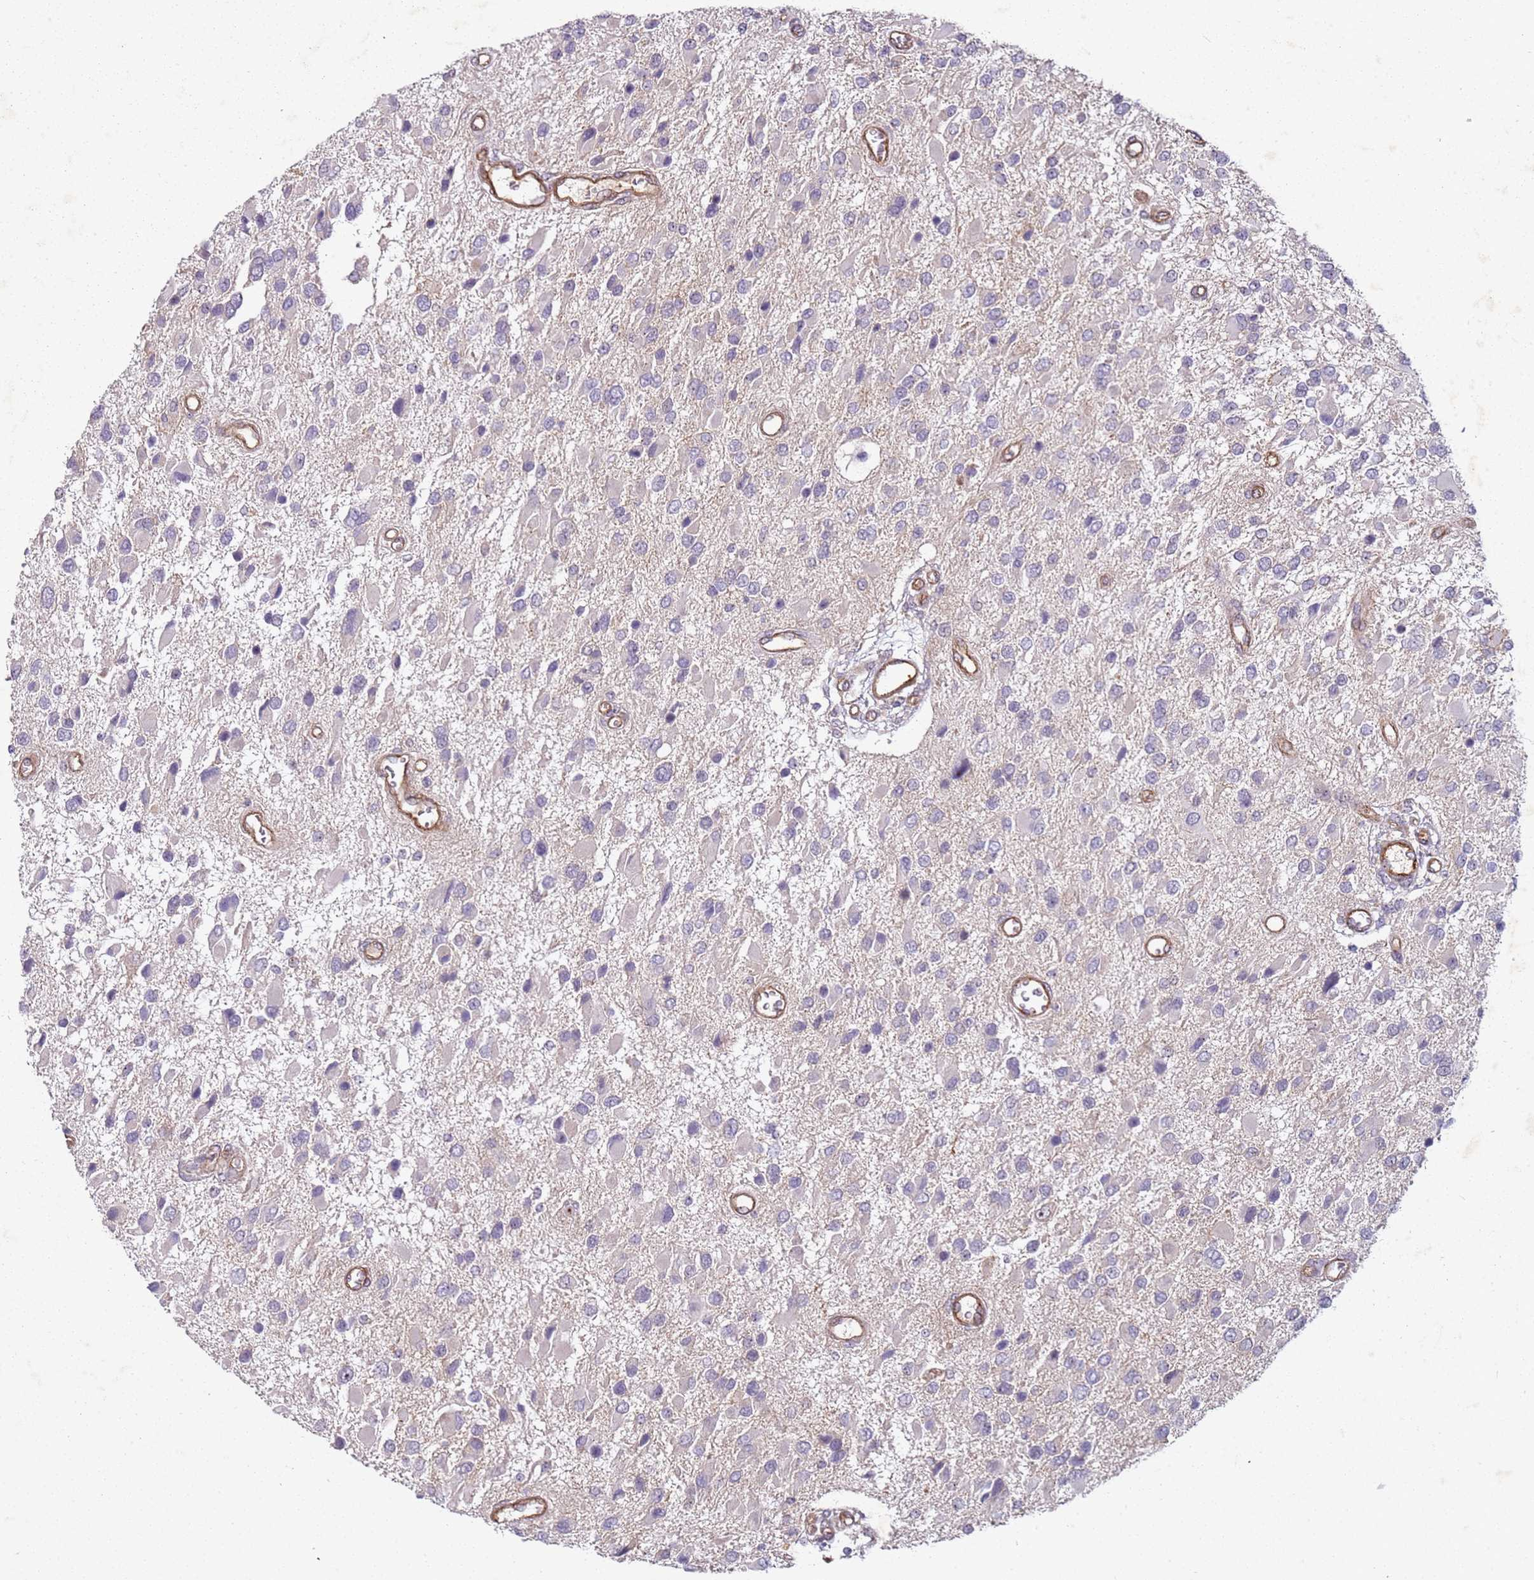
{"staining": {"intensity": "negative", "quantity": "none", "location": "none"}, "tissue": "glioma", "cell_type": "Tumor cells", "image_type": "cancer", "snomed": [{"axis": "morphology", "description": "Glioma, malignant, High grade"}, {"axis": "topography", "description": "Brain"}], "caption": "There is no significant expression in tumor cells of malignant glioma (high-grade).", "gene": "C2CD4B", "patient": {"sex": "male", "age": 53}}